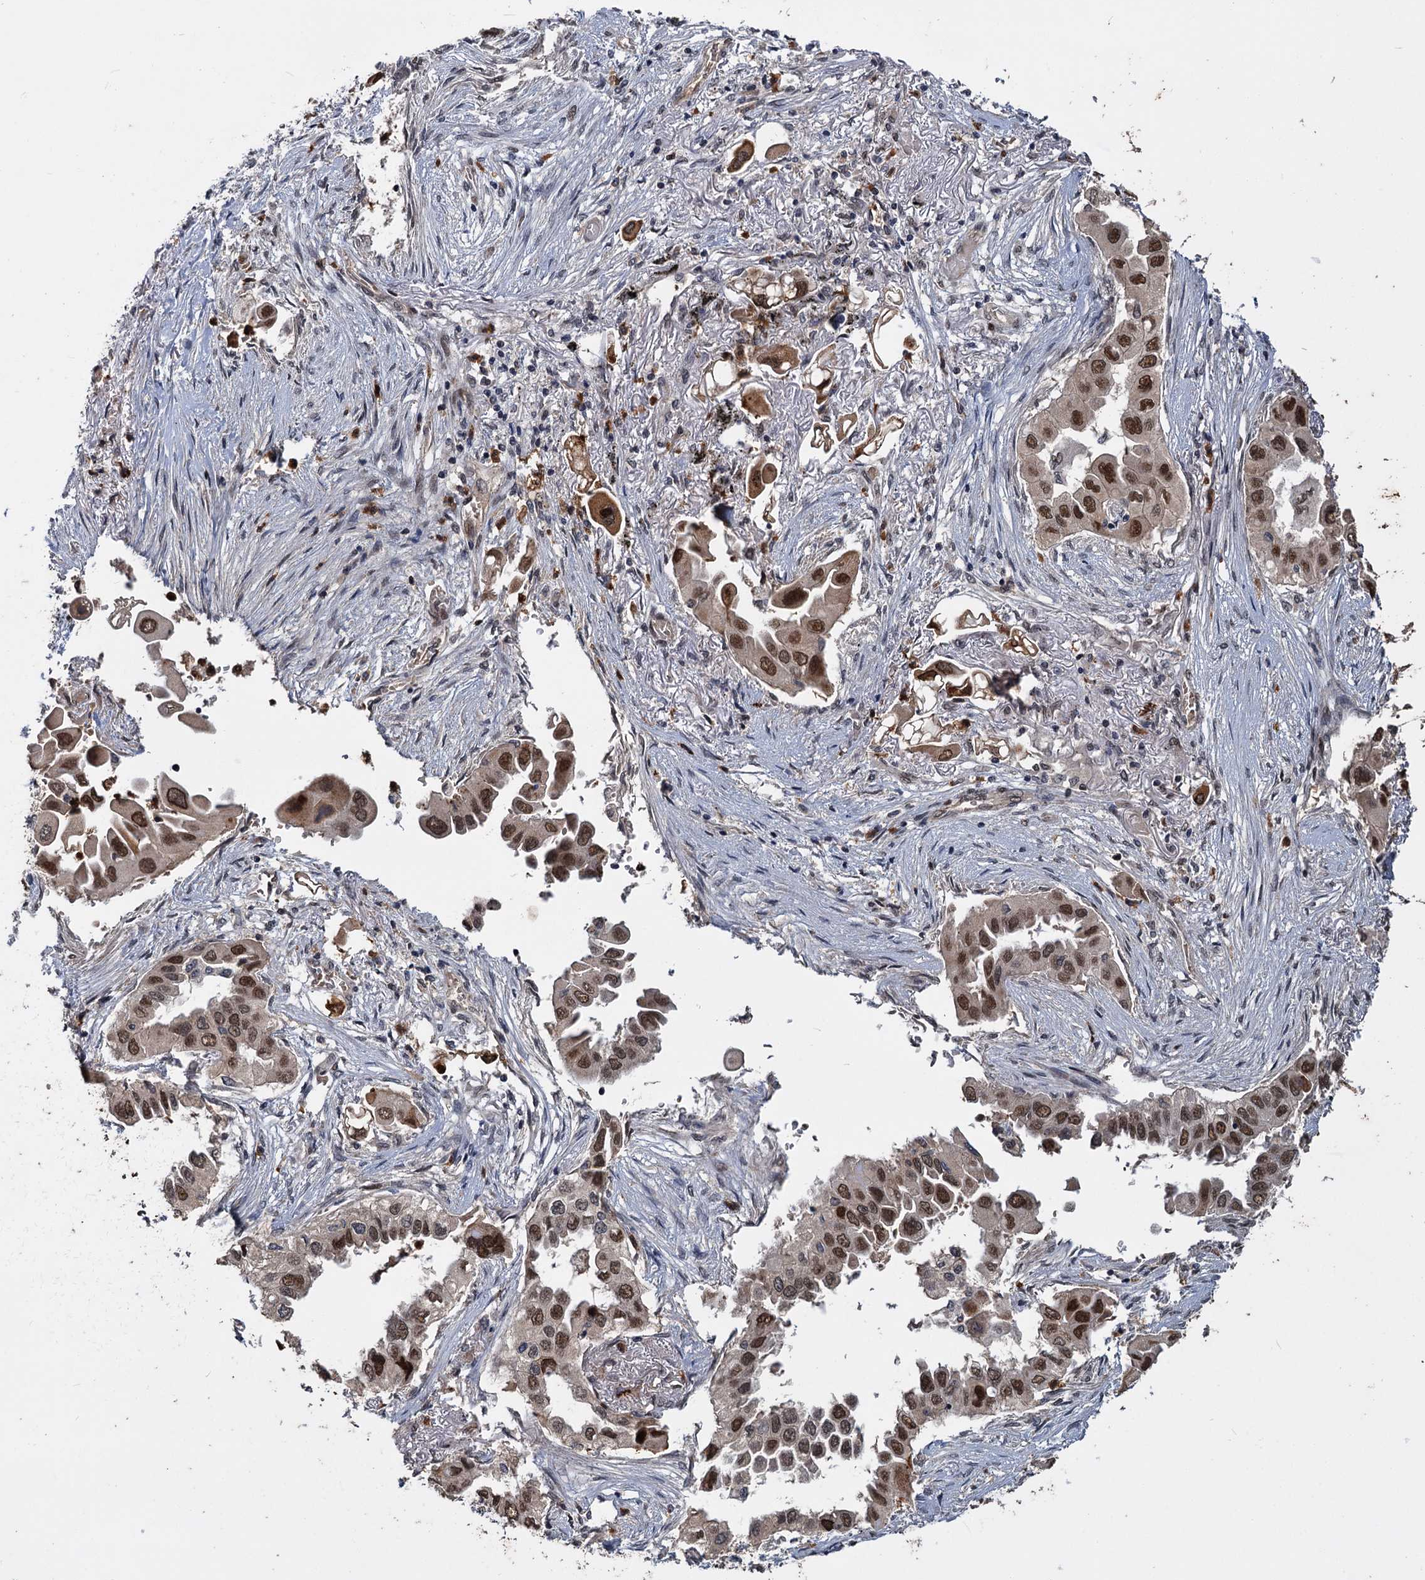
{"staining": {"intensity": "moderate", "quantity": ">75%", "location": "nuclear"}, "tissue": "lung cancer", "cell_type": "Tumor cells", "image_type": "cancer", "snomed": [{"axis": "morphology", "description": "Adenocarcinoma, NOS"}, {"axis": "topography", "description": "Lung"}], "caption": "A high-resolution micrograph shows immunohistochemistry staining of lung adenocarcinoma, which reveals moderate nuclear staining in approximately >75% of tumor cells.", "gene": "KANSL2", "patient": {"sex": "female", "age": 76}}